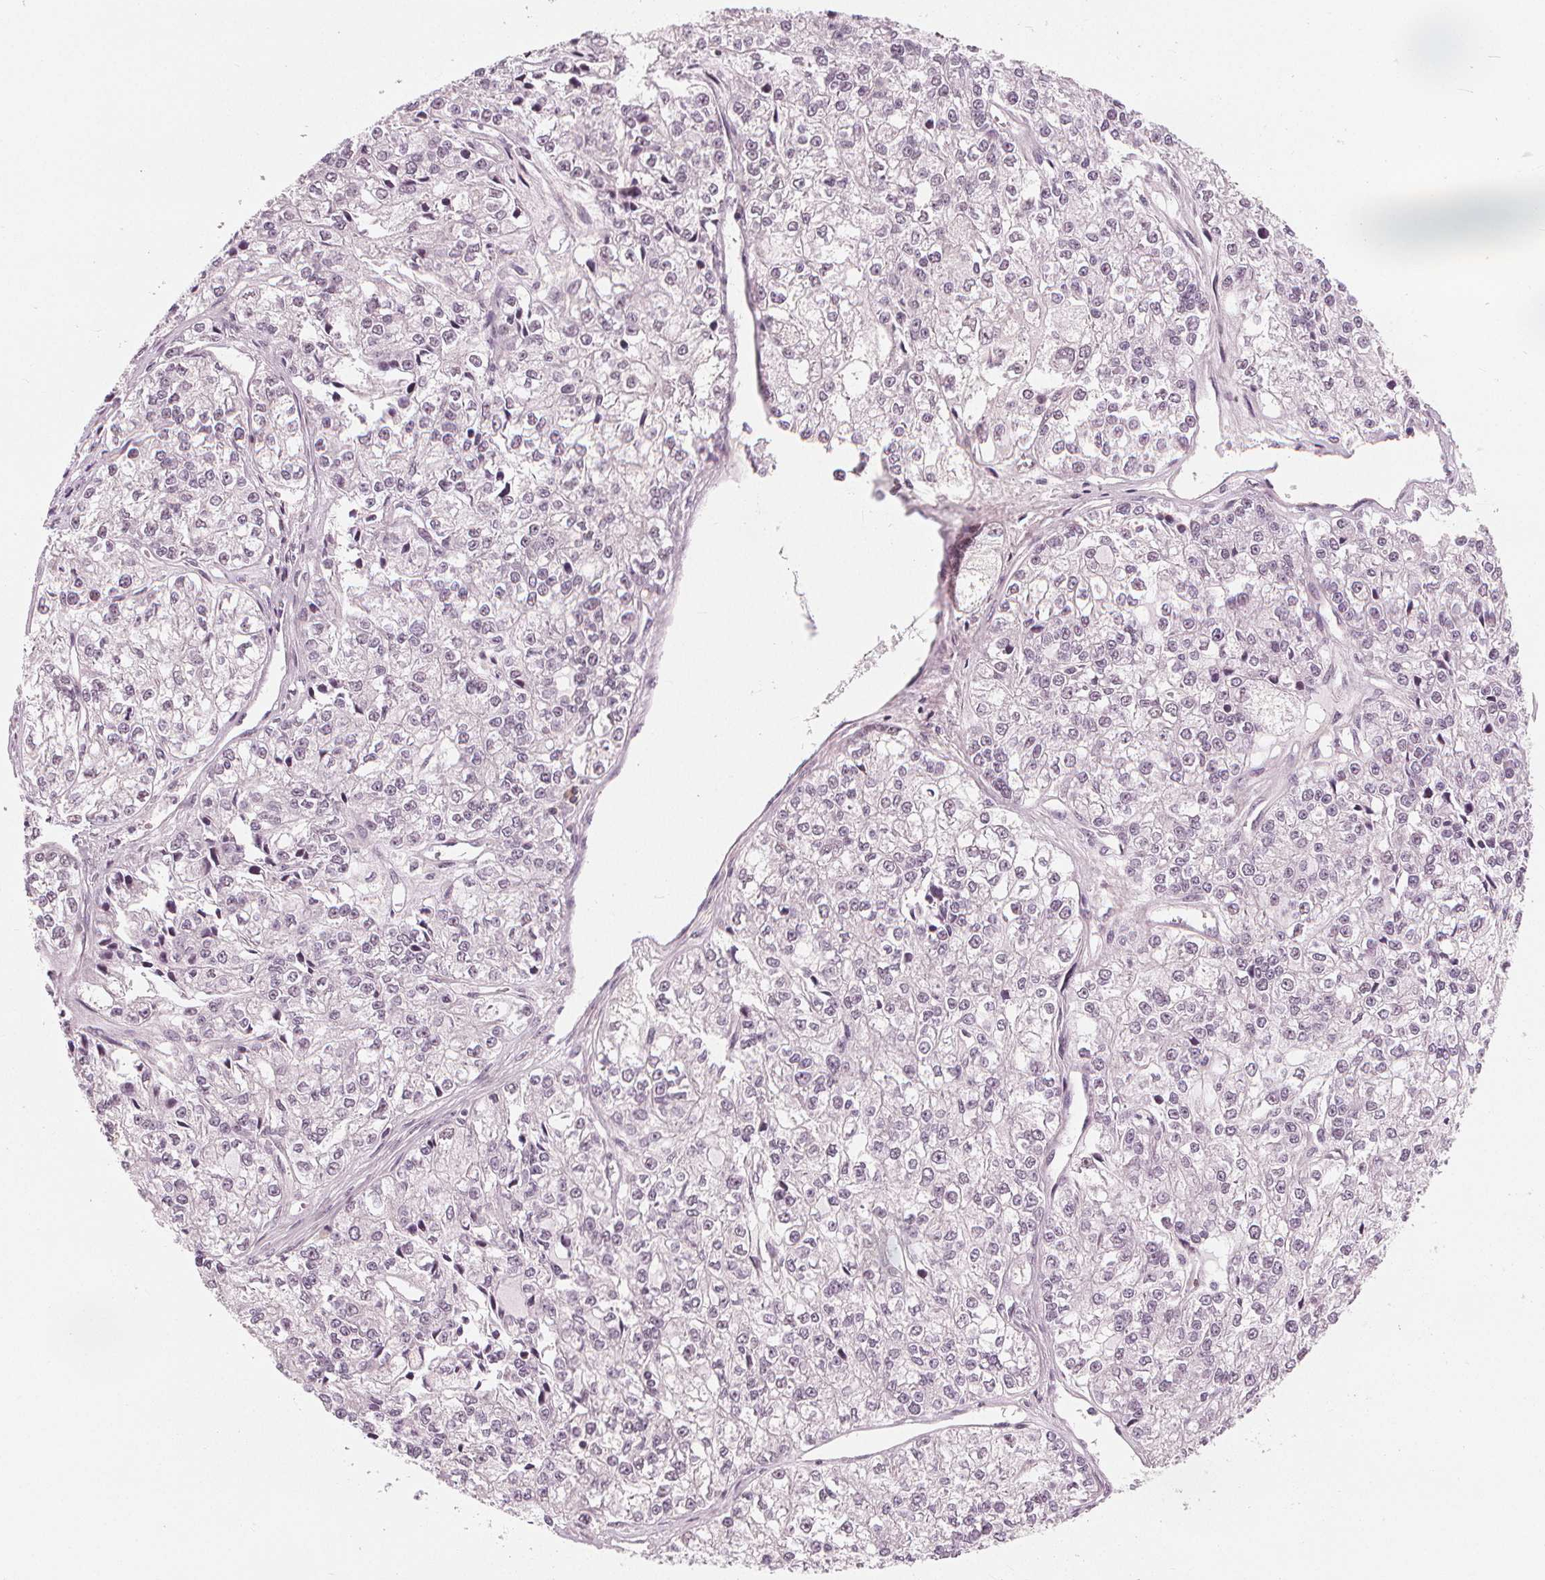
{"staining": {"intensity": "negative", "quantity": "none", "location": "none"}, "tissue": "ovarian cancer", "cell_type": "Tumor cells", "image_type": "cancer", "snomed": [{"axis": "morphology", "description": "Carcinoma, endometroid"}, {"axis": "topography", "description": "Ovary"}], "caption": "Immunohistochemical staining of ovarian cancer (endometroid carcinoma) exhibits no significant expression in tumor cells.", "gene": "SLC34A1", "patient": {"sex": "female", "age": 64}}